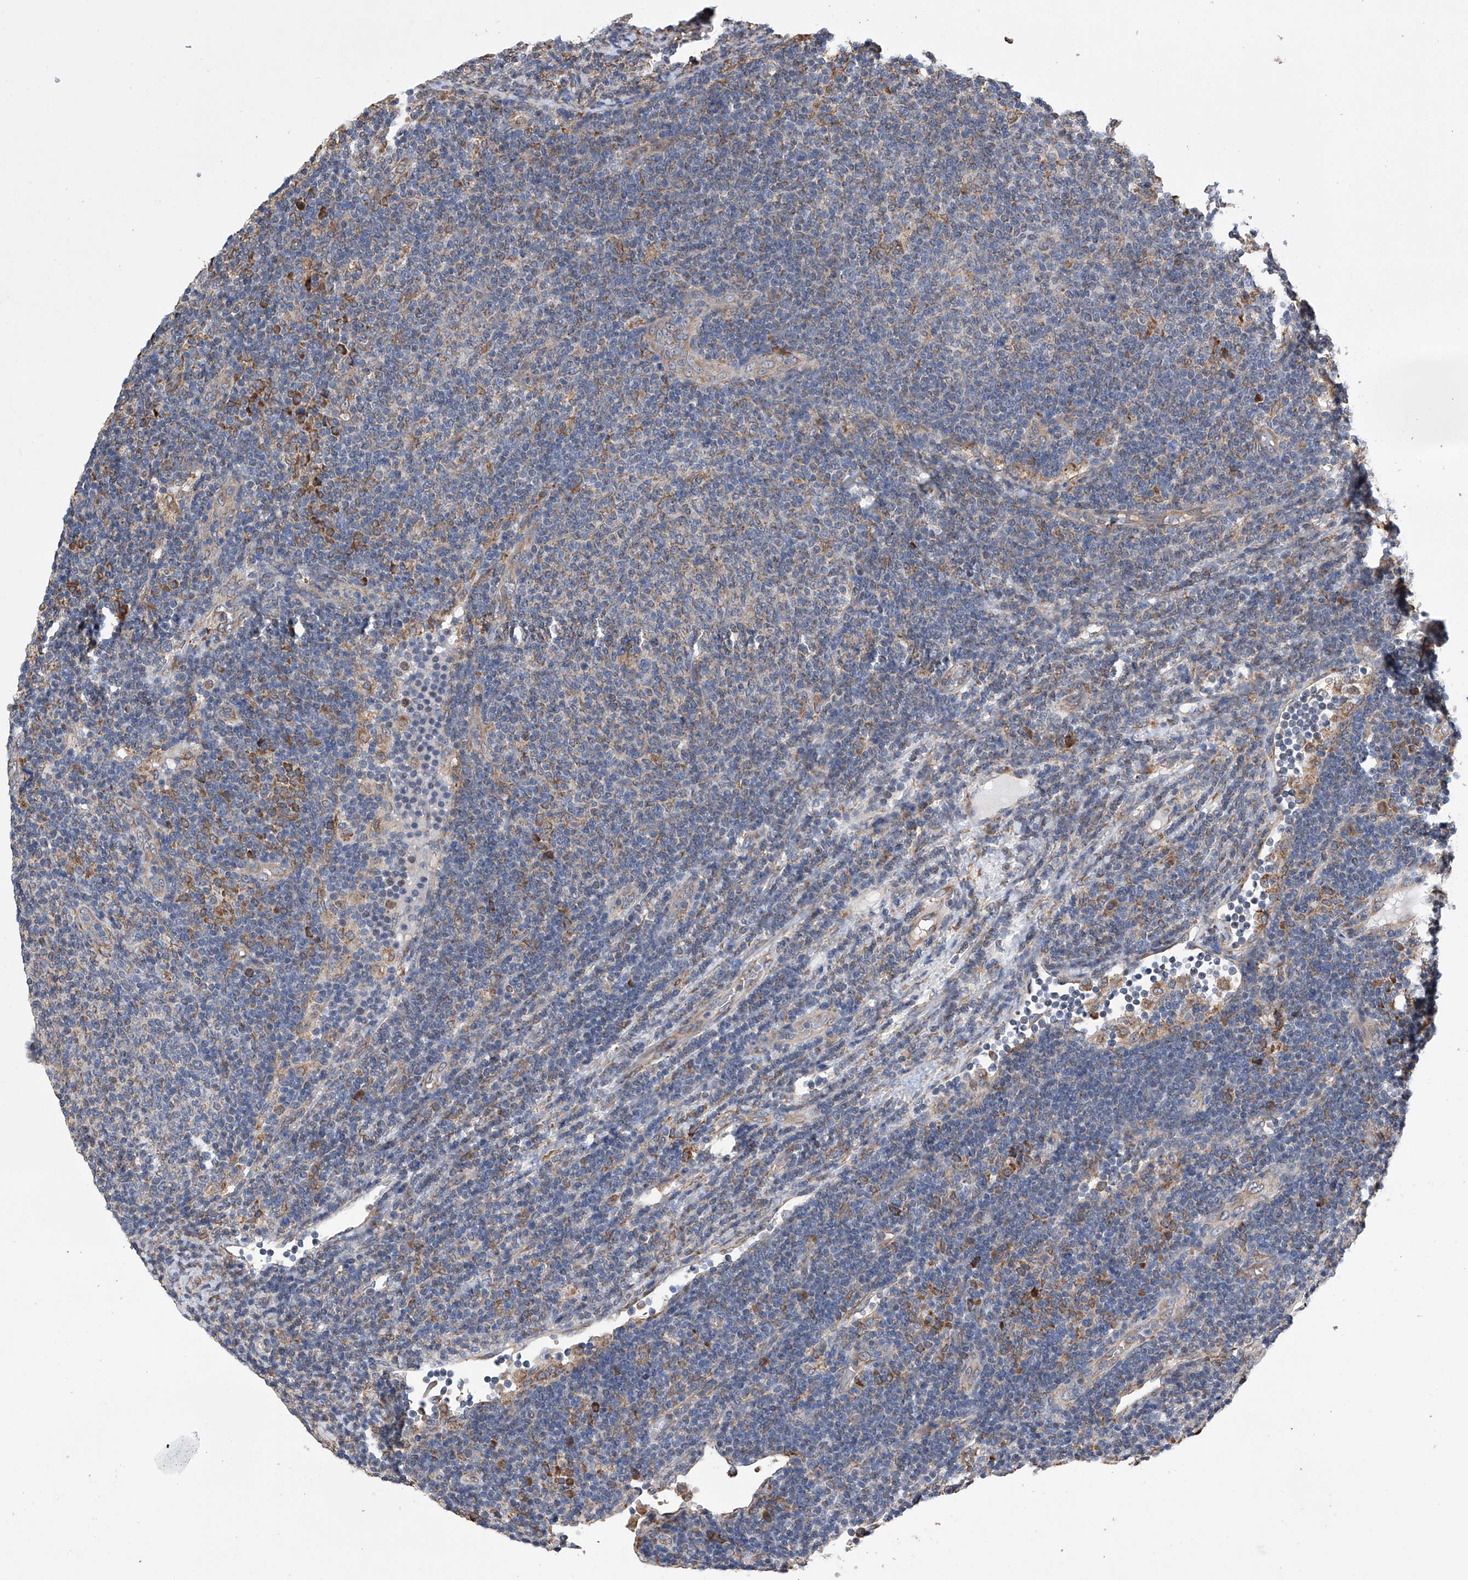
{"staining": {"intensity": "weak", "quantity": "<25%", "location": "cytoplasmic/membranous"}, "tissue": "lymphoma", "cell_type": "Tumor cells", "image_type": "cancer", "snomed": [{"axis": "morphology", "description": "Malignant lymphoma, non-Hodgkin's type, Low grade"}, {"axis": "topography", "description": "Lymph node"}], "caption": "There is no significant positivity in tumor cells of malignant lymphoma, non-Hodgkin's type (low-grade).", "gene": "DNAH8", "patient": {"sex": "male", "age": 66}}